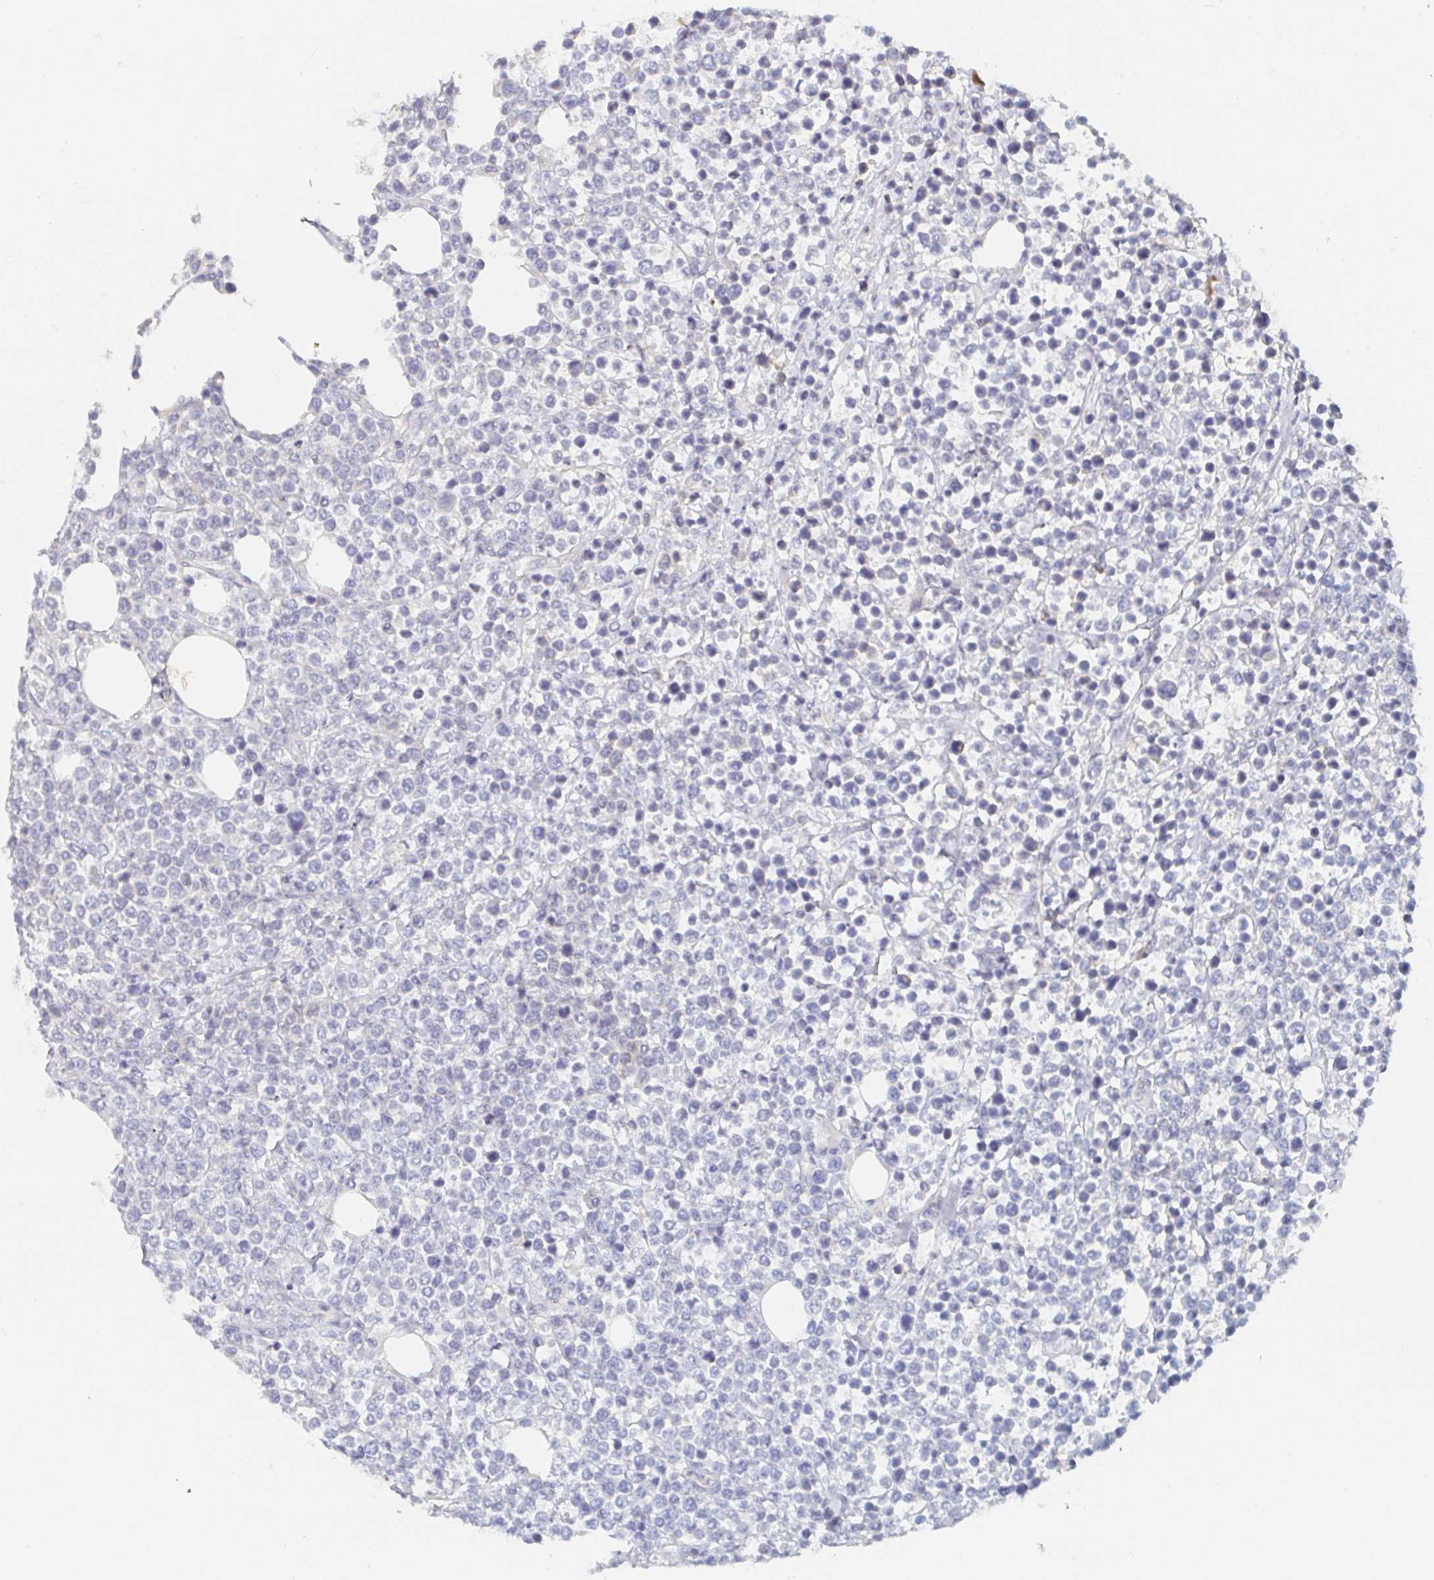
{"staining": {"intensity": "negative", "quantity": "none", "location": "none"}, "tissue": "lymphoma", "cell_type": "Tumor cells", "image_type": "cancer", "snomed": [{"axis": "morphology", "description": "Malignant lymphoma, non-Hodgkin's type, High grade"}, {"axis": "topography", "description": "Soft tissue"}], "caption": "This is a histopathology image of IHC staining of lymphoma, which shows no expression in tumor cells.", "gene": "NME9", "patient": {"sex": "female", "age": 56}}